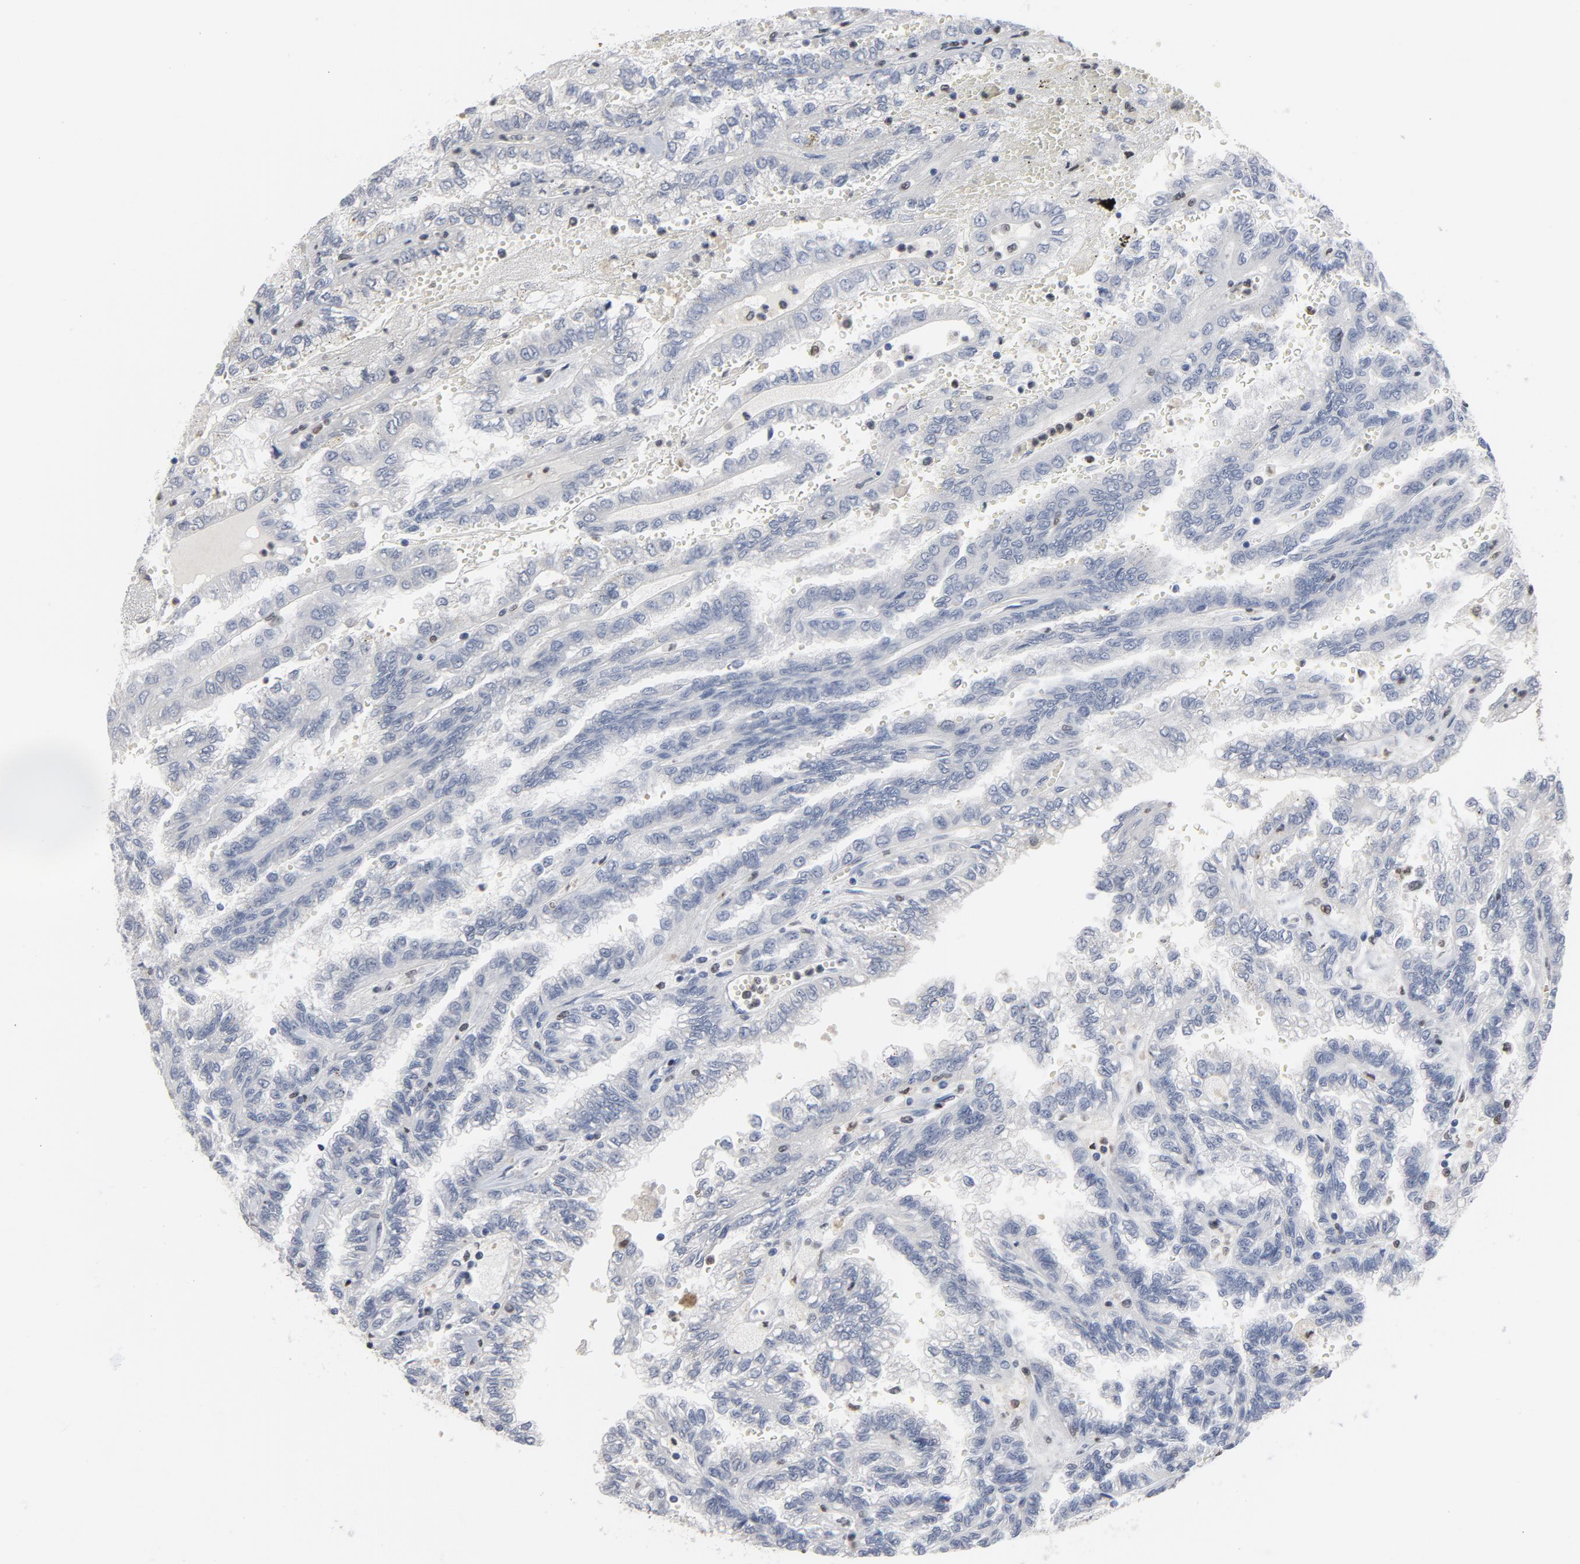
{"staining": {"intensity": "negative", "quantity": "none", "location": "none"}, "tissue": "renal cancer", "cell_type": "Tumor cells", "image_type": "cancer", "snomed": [{"axis": "morphology", "description": "Inflammation, NOS"}, {"axis": "morphology", "description": "Adenocarcinoma, NOS"}, {"axis": "topography", "description": "Kidney"}], "caption": "Human renal cancer stained for a protein using immunohistochemistry (IHC) reveals no staining in tumor cells.", "gene": "SPI1", "patient": {"sex": "male", "age": 68}}